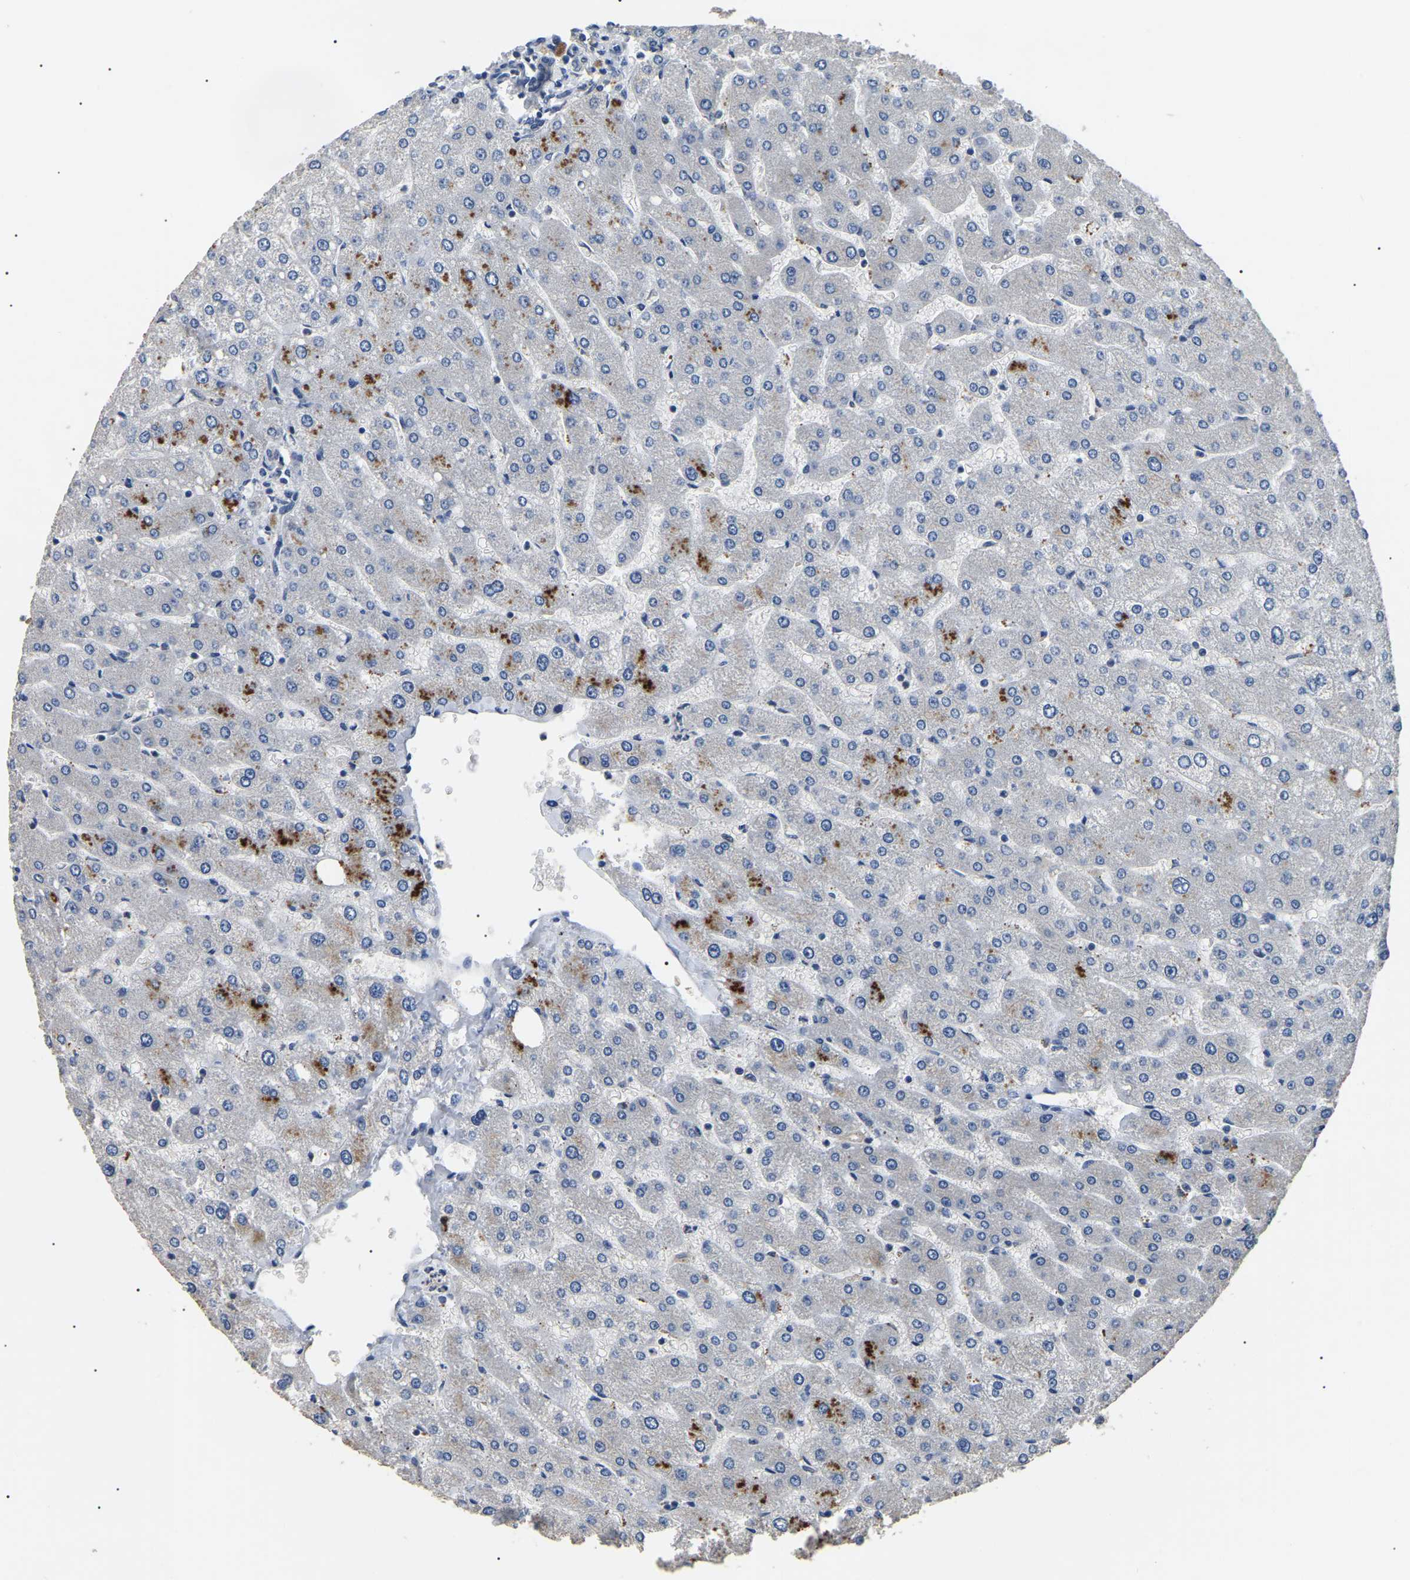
{"staining": {"intensity": "negative", "quantity": "none", "location": "none"}, "tissue": "liver", "cell_type": "Cholangiocytes", "image_type": "normal", "snomed": [{"axis": "morphology", "description": "Normal tissue, NOS"}, {"axis": "topography", "description": "Liver"}], "caption": "Liver stained for a protein using IHC displays no staining cholangiocytes.", "gene": "PPM1E", "patient": {"sex": "male", "age": 55}}